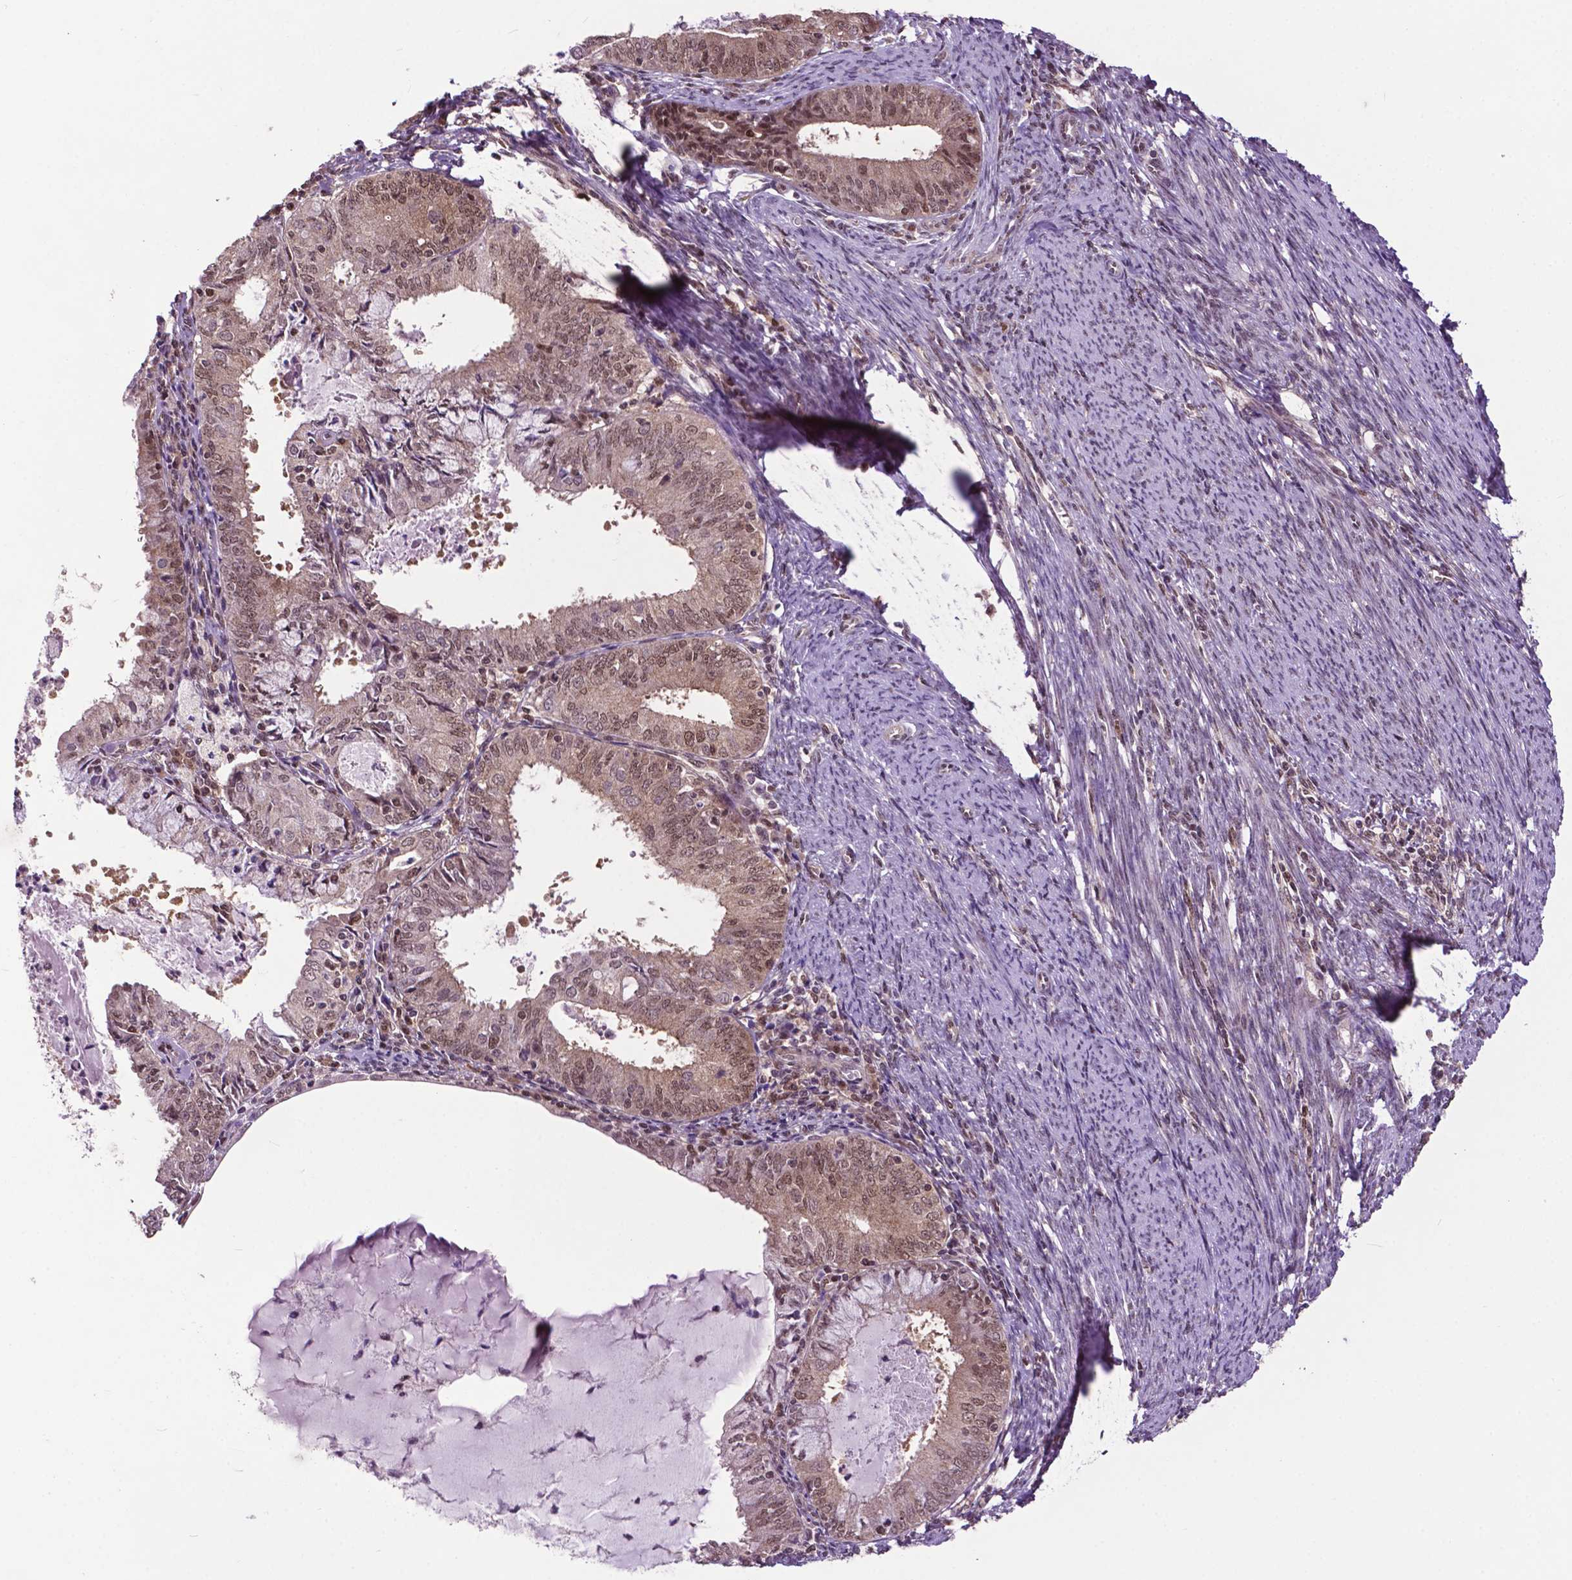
{"staining": {"intensity": "weak", "quantity": ">75%", "location": "cytoplasmic/membranous,nuclear"}, "tissue": "endometrial cancer", "cell_type": "Tumor cells", "image_type": "cancer", "snomed": [{"axis": "morphology", "description": "Adenocarcinoma, NOS"}, {"axis": "topography", "description": "Endometrium"}], "caption": "This is an image of IHC staining of endometrial cancer, which shows weak positivity in the cytoplasmic/membranous and nuclear of tumor cells.", "gene": "FAF1", "patient": {"sex": "female", "age": 57}}